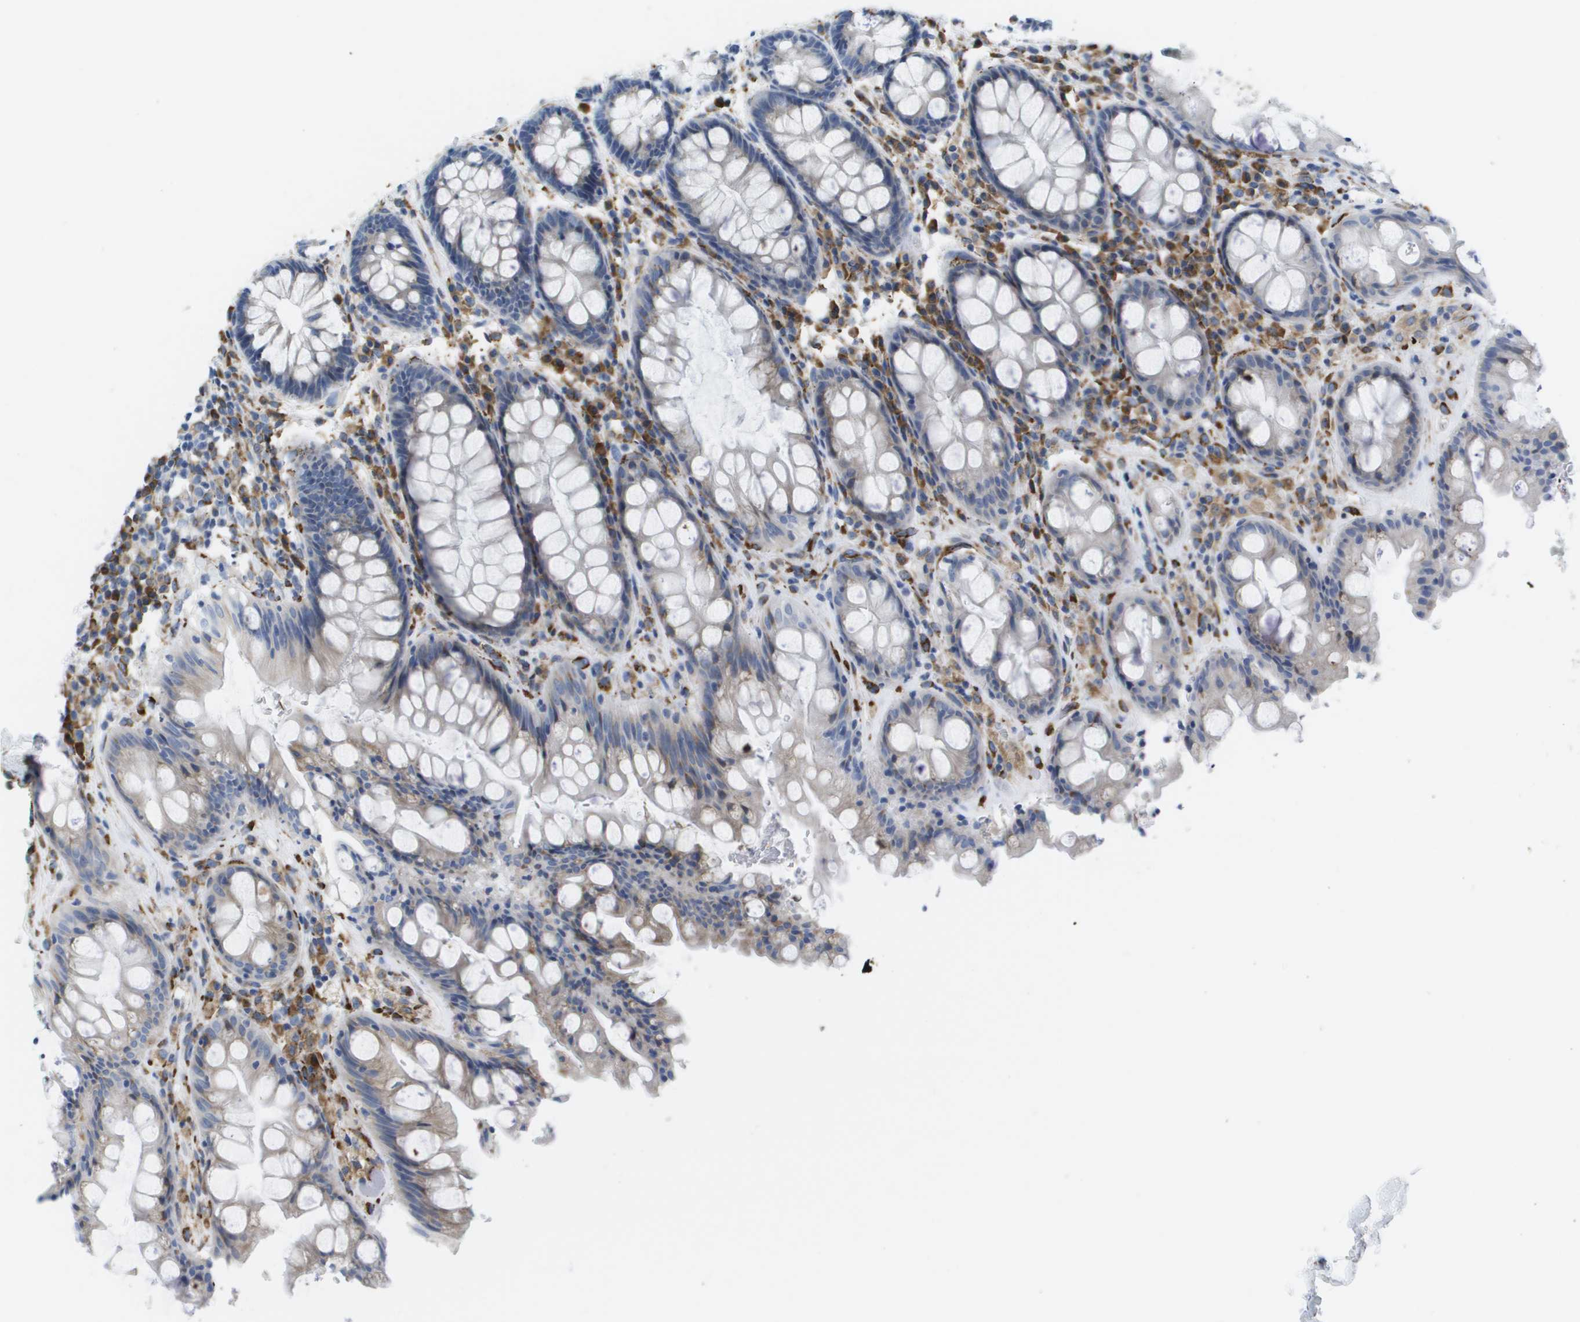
{"staining": {"intensity": "weak", "quantity": "<25%", "location": "cytoplasmic/membranous"}, "tissue": "rectum", "cell_type": "Glandular cells", "image_type": "normal", "snomed": [{"axis": "morphology", "description": "Normal tissue, NOS"}, {"axis": "topography", "description": "Rectum"}], "caption": "This micrograph is of normal rectum stained with immunohistochemistry (IHC) to label a protein in brown with the nuclei are counter-stained blue. There is no positivity in glandular cells. (Immunohistochemistry (ihc), brightfield microscopy, high magnification).", "gene": "ST3GAL2", "patient": {"sex": "male", "age": 64}}